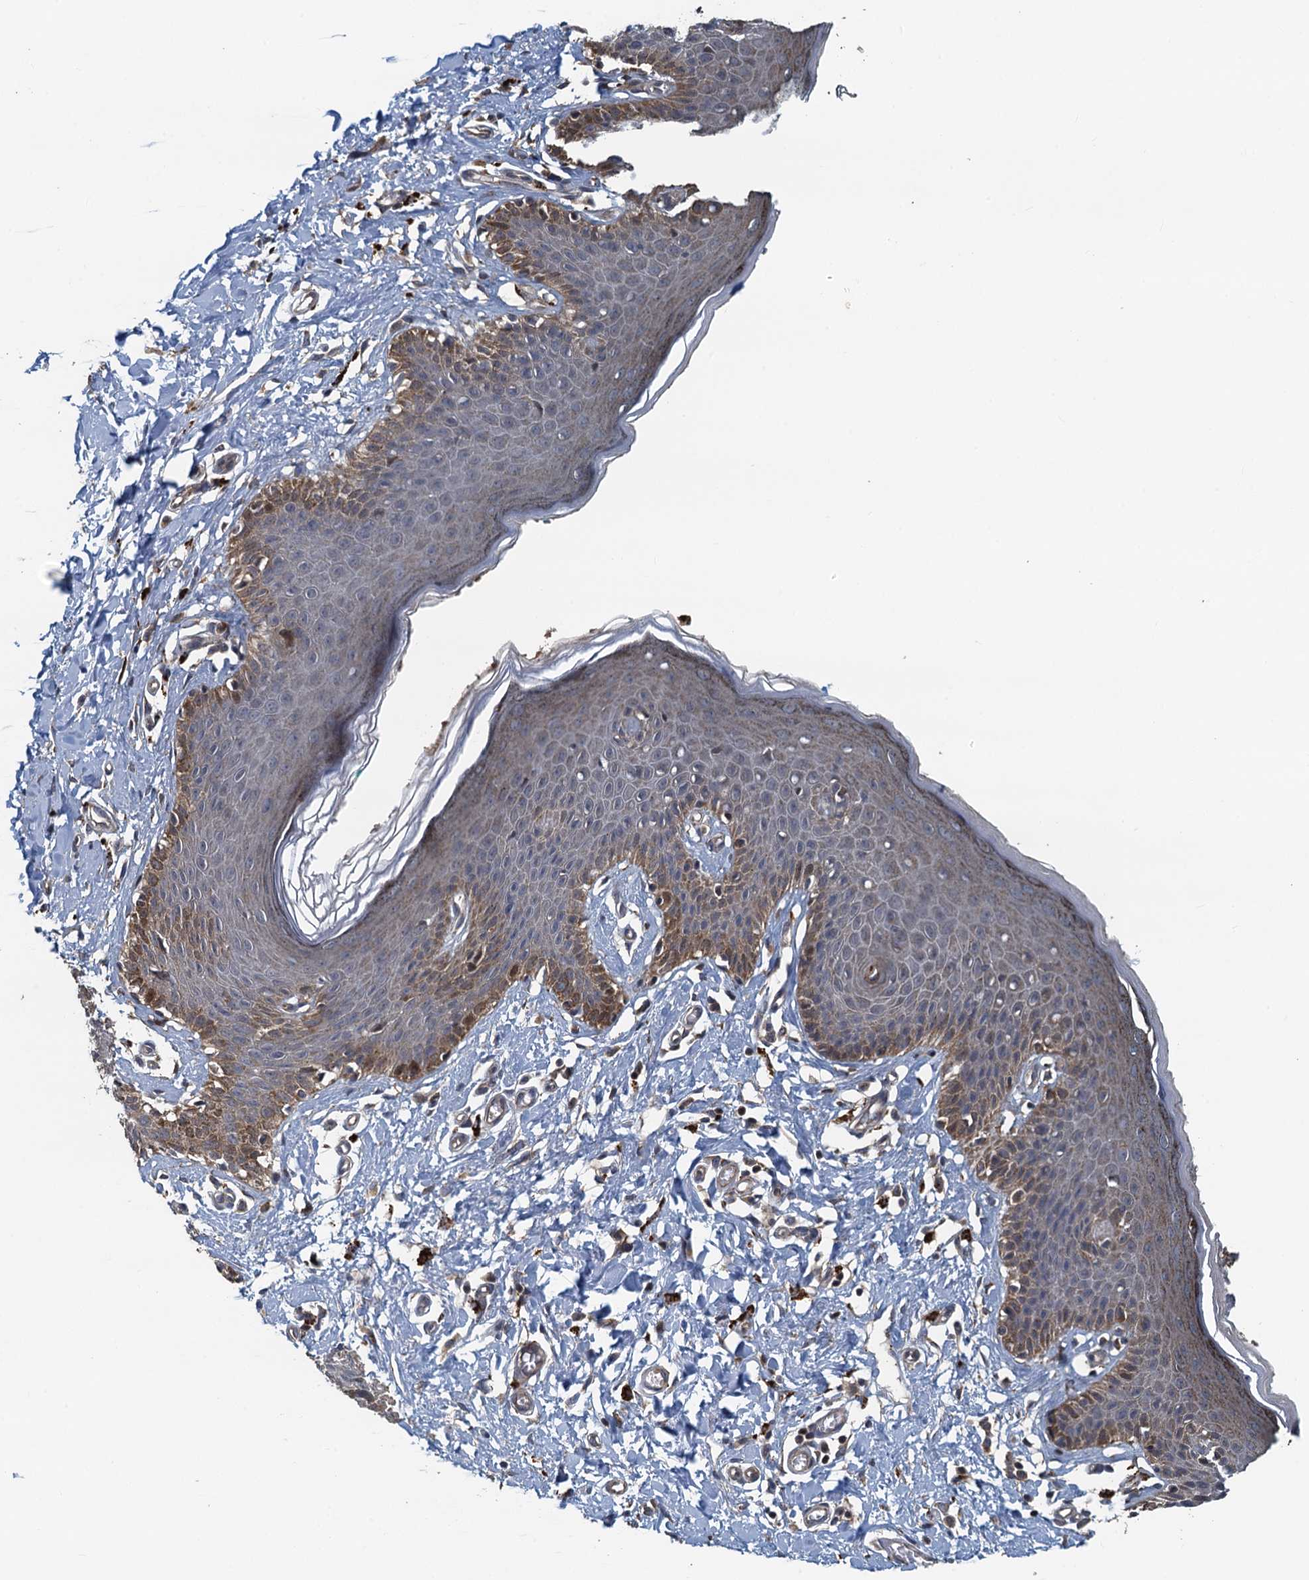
{"staining": {"intensity": "moderate", "quantity": "<25%", "location": "cytoplasmic/membranous"}, "tissue": "skin", "cell_type": "Epidermal cells", "image_type": "normal", "snomed": [{"axis": "morphology", "description": "Normal tissue, NOS"}, {"axis": "topography", "description": "Vulva"}], "caption": "This is a photomicrograph of IHC staining of normal skin, which shows moderate expression in the cytoplasmic/membranous of epidermal cells.", "gene": "AGRN", "patient": {"sex": "female", "age": 66}}